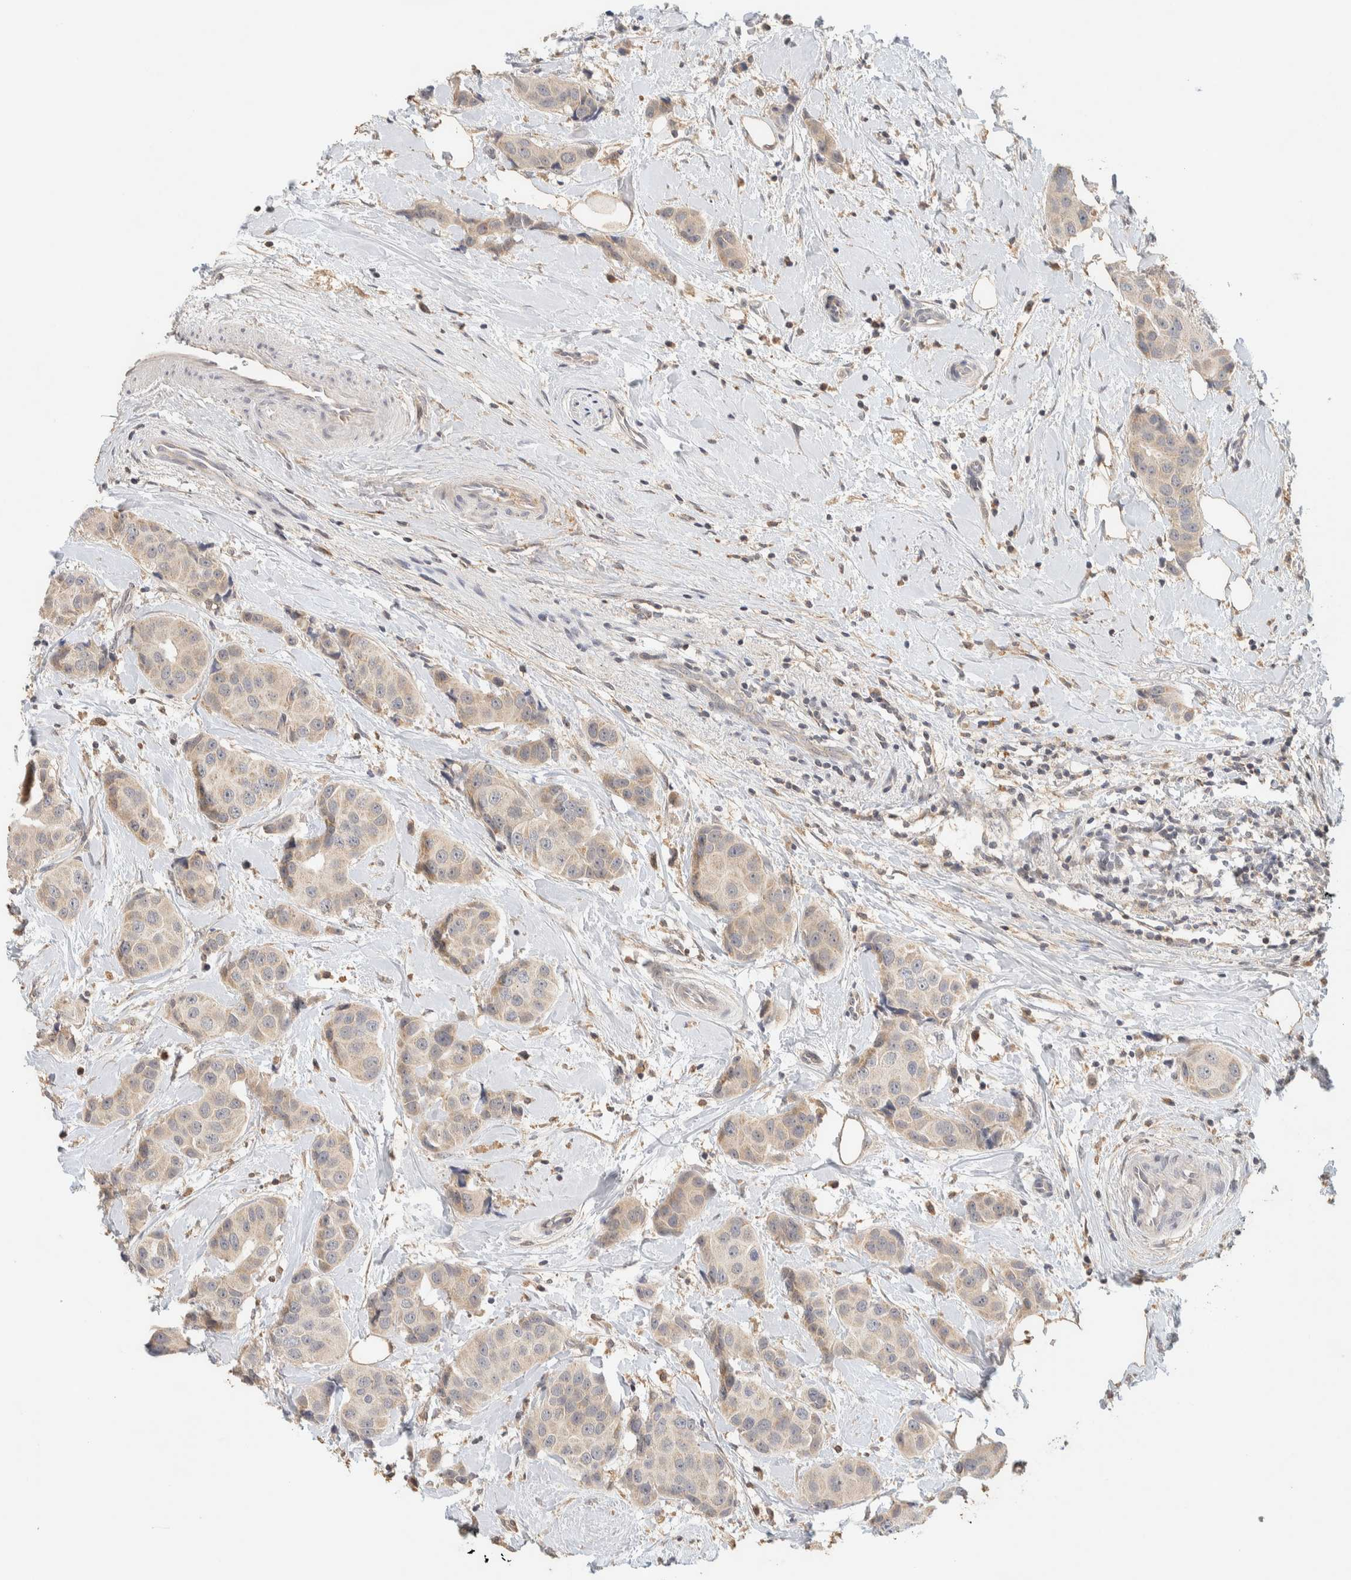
{"staining": {"intensity": "weak", "quantity": "25%-75%", "location": "cytoplasmic/membranous"}, "tissue": "breast cancer", "cell_type": "Tumor cells", "image_type": "cancer", "snomed": [{"axis": "morphology", "description": "Normal tissue, NOS"}, {"axis": "morphology", "description": "Duct carcinoma"}, {"axis": "topography", "description": "Breast"}], "caption": "IHC image of neoplastic tissue: breast infiltrating ductal carcinoma stained using immunohistochemistry demonstrates low levels of weak protein expression localized specifically in the cytoplasmic/membranous of tumor cells, appearing as a cytoplasmic/membranous brown color.", "gene": "ITPA", "patient": {"sex": "female", "age": 39}}